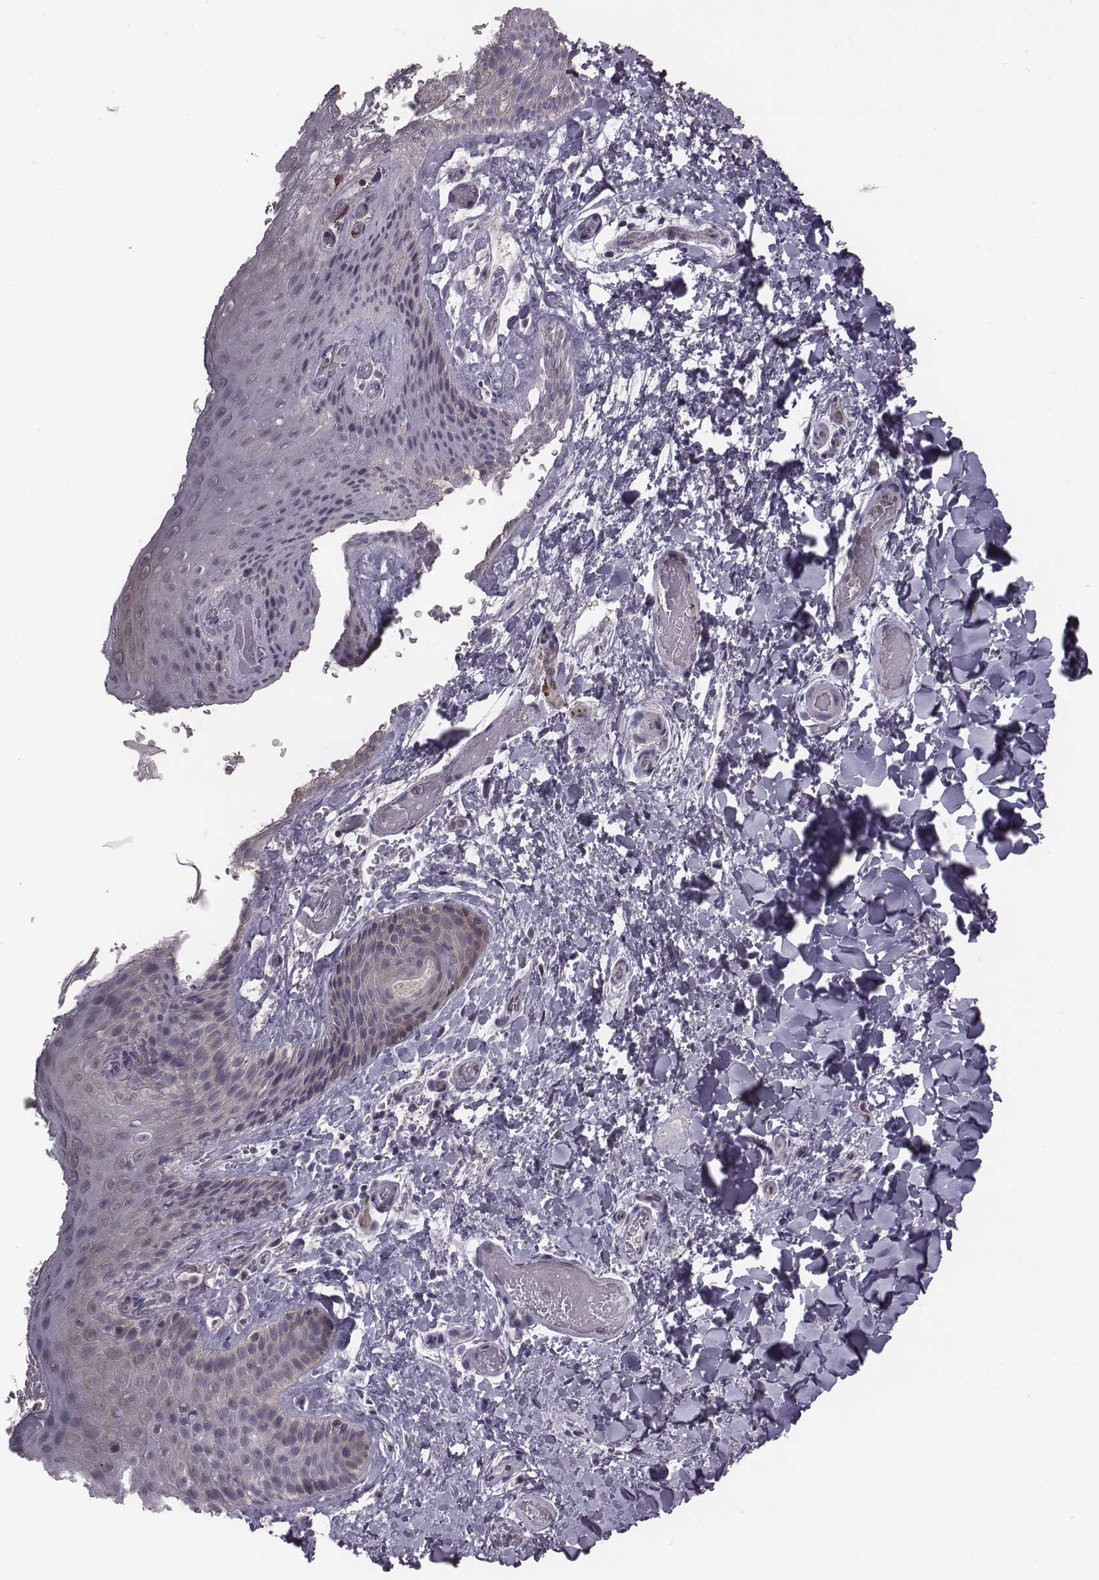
{"staining": {"intensity": "negative", "quantity": "none", "location": "none"}, "tissue": "skin", "cell_type": "Epidermal cells", "image_type": "normal", "snomed": [{"axis": "morphology", "description": "Normal tissue, NOS"}, {"axis": "topography", "description": "Anal"}], "caption": "IHC of unremarkable skin exhibits no staining in epidermal cells. The staining was performed using DAB to visualize the protein expression in brown, while the nuclei were stained in blue with hematoxylin (Magnification: 20x).", "gene": "BICDL1", "patient": {"sex": "male", "age": 36}}